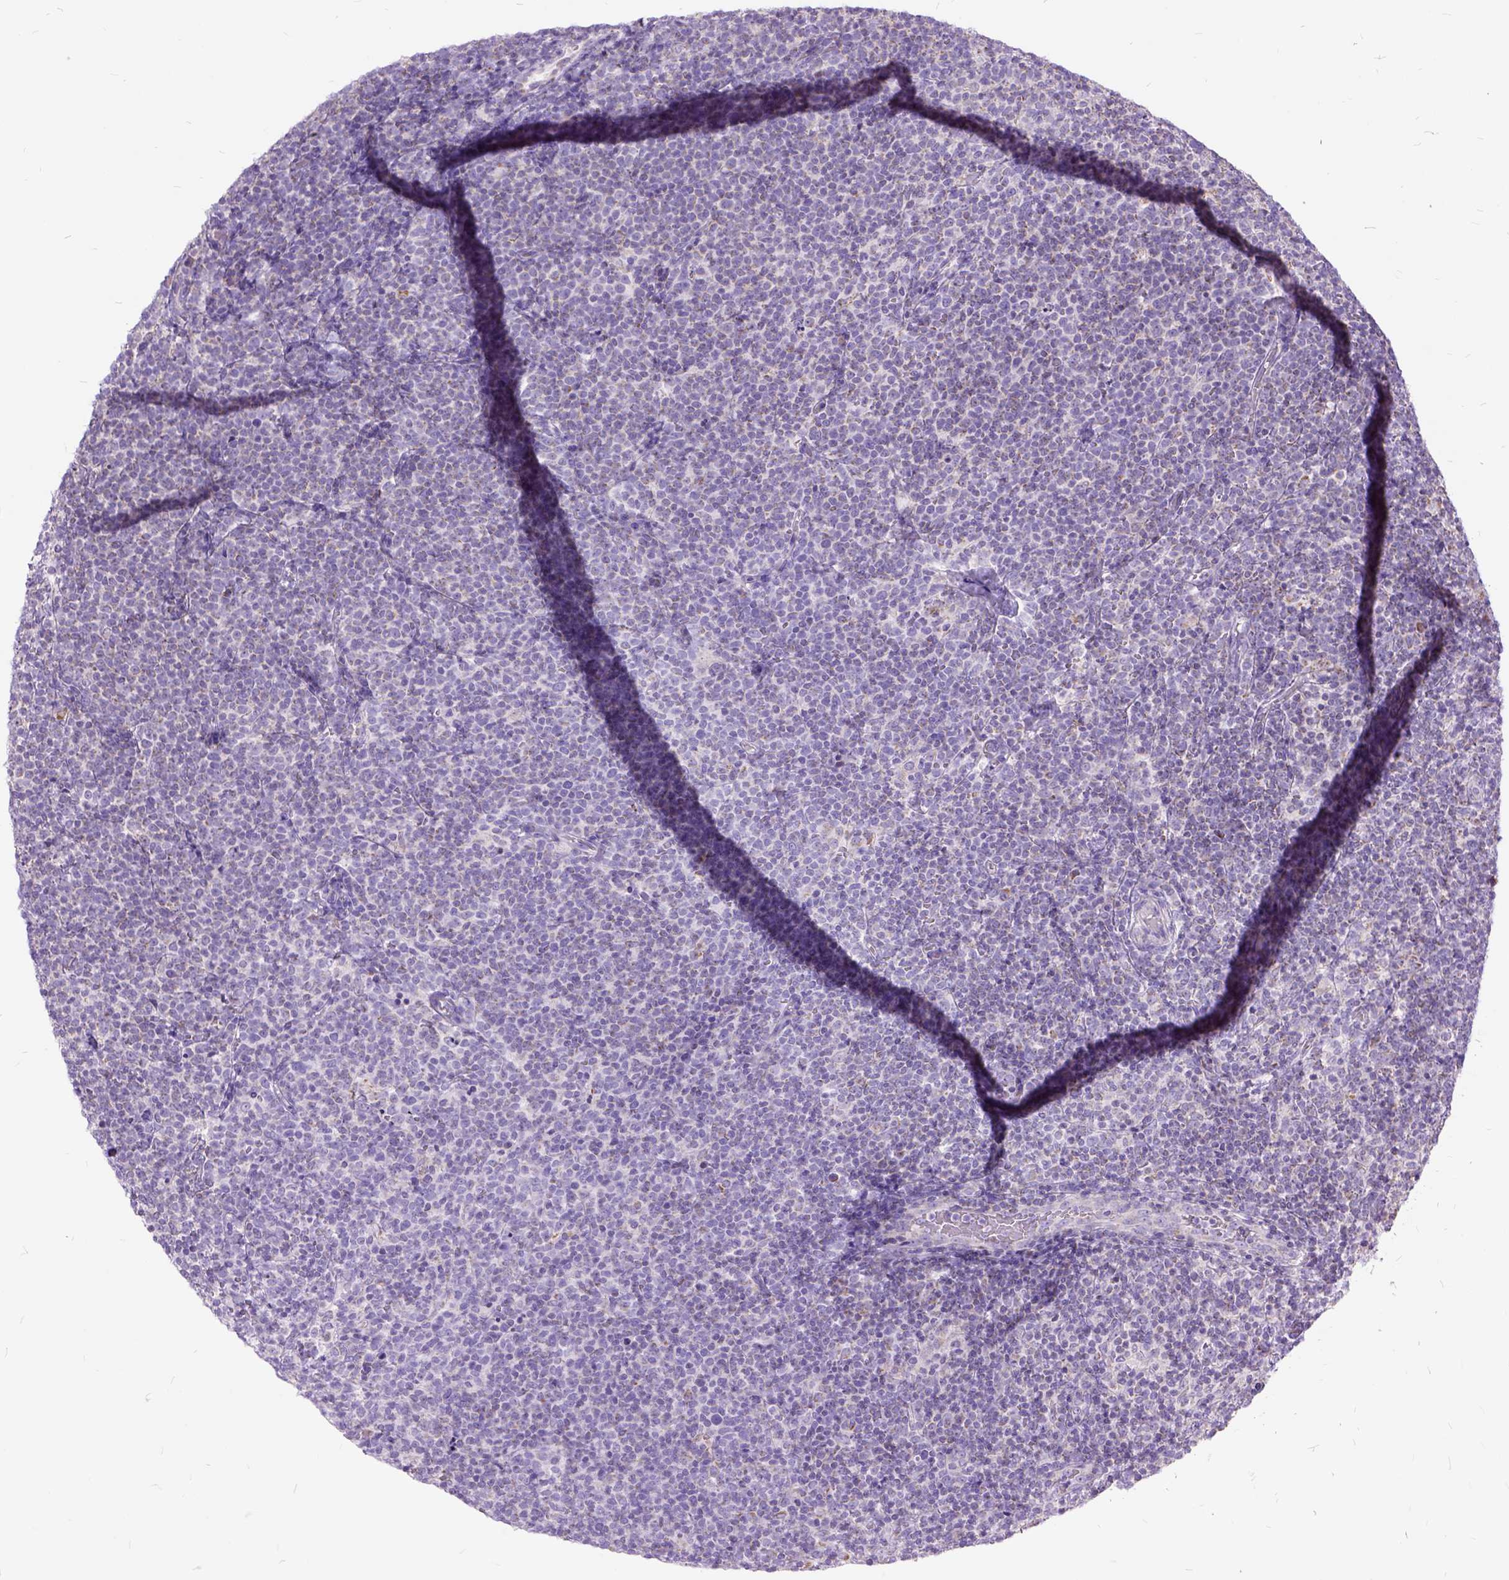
{"staining": {"intensity": "negative", "quantity": "none", "location": "none"}, "tissue": "lymphoma", "cell_type": "Tumor cells", "image_type": "cancer", "snomed": [{"axis": "morphology", "description": "Malignant lymphoma, non-Hodgkin's type, High grade"}, {"axis": "topography", "description": "Lymph node"}], "caption": "IHC histopathology image of human high-grade malignant lymphoma, non-Hodgkin's type stained for a protein (brown), which exhibits no expression in tumor cells.", "gene": "CTAG2", "patient": {"sex": "male", "age": 61}}